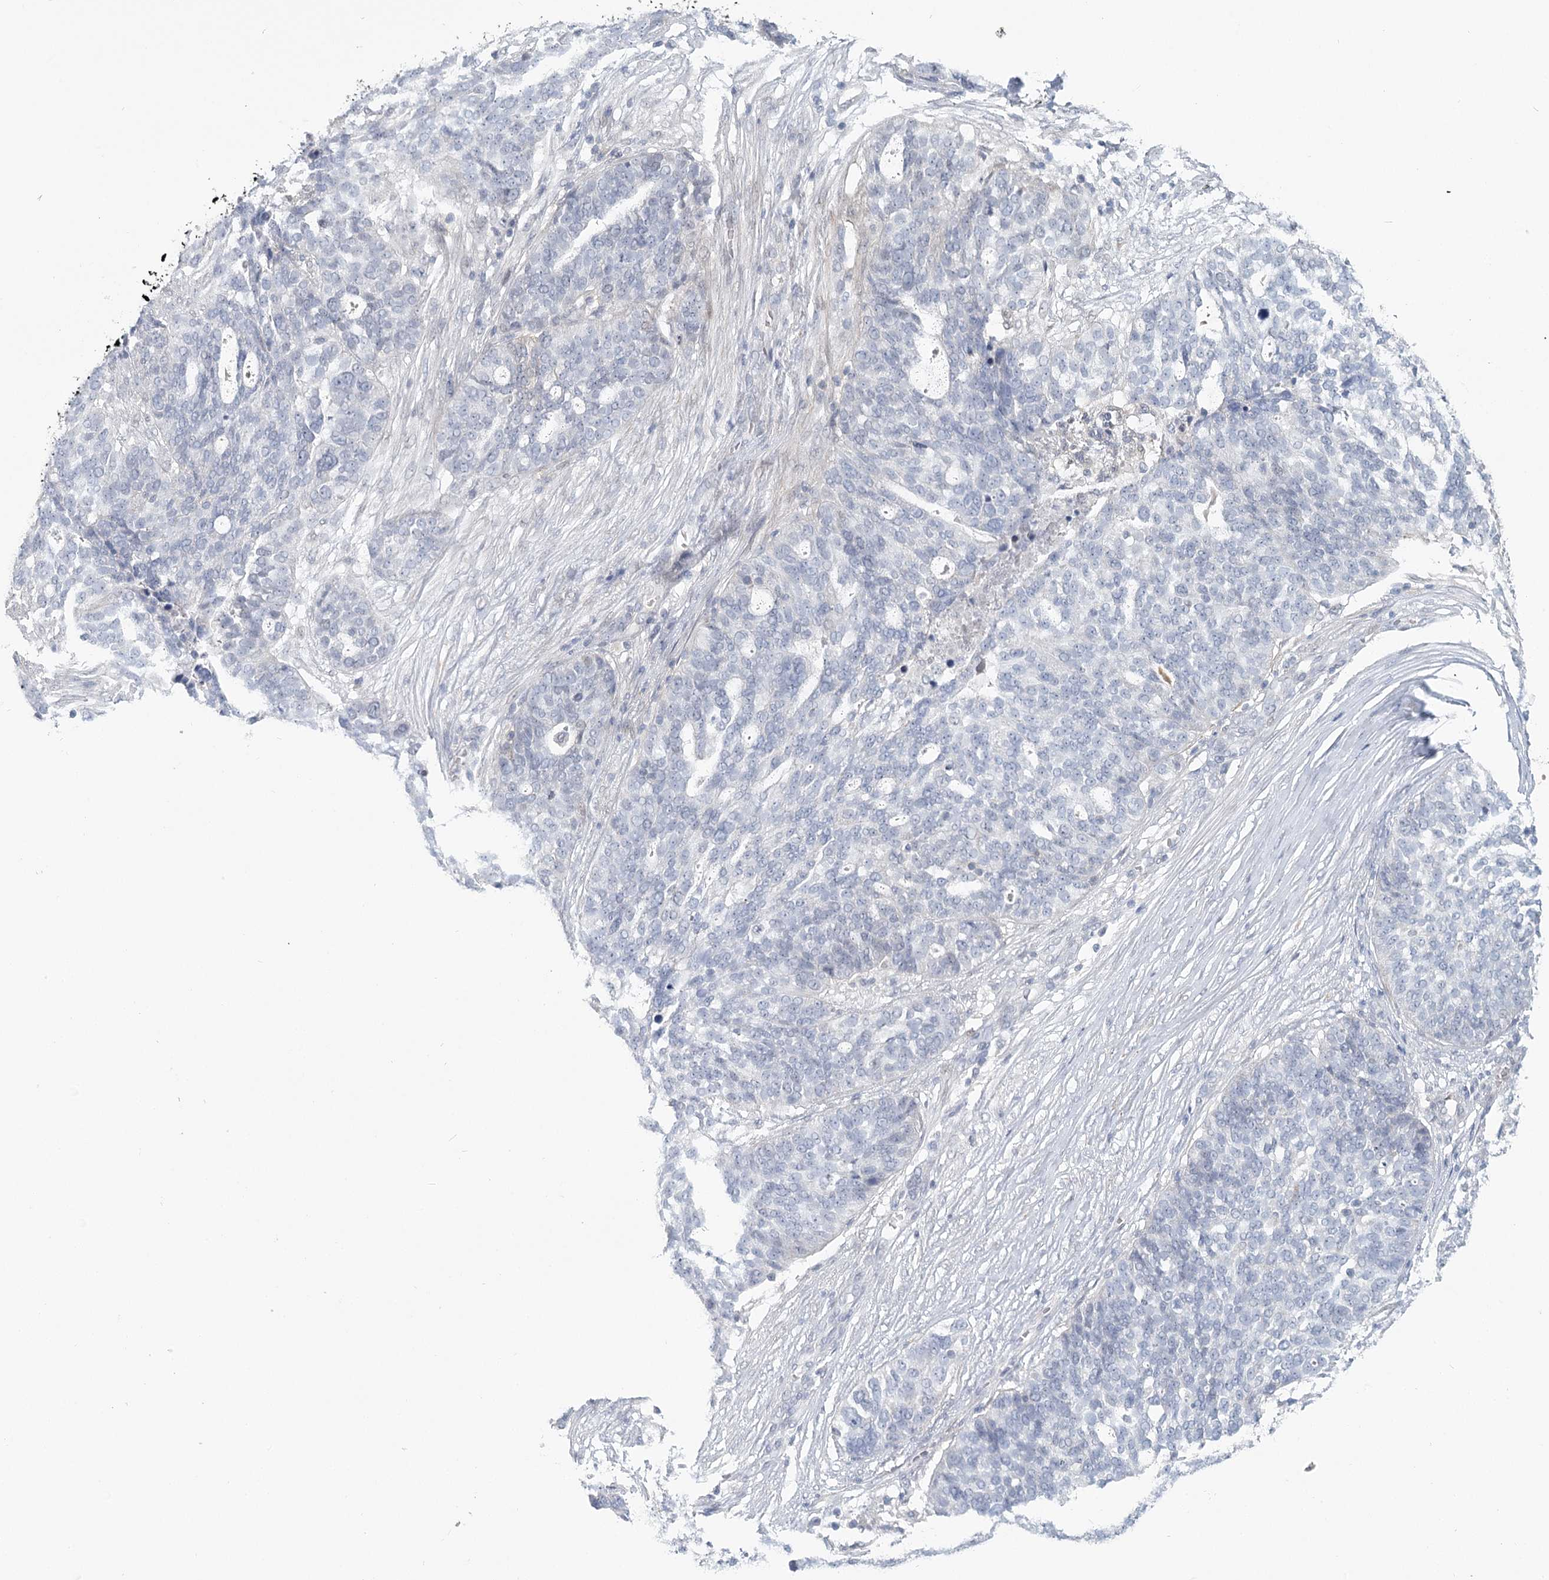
{"staining": {"intensity": "negative", "quantity": "none", "location": "none"}, "tissue": "ovarian cancer", "cell_type": "Tumor cells", "image_type": "cancer", "snomed": [{"axis": "morphology", "description": "Cystadenocarcinoma, serous, NOS"}, {"axis": "topography", "description": "Ovary"}], "caption": "Immunohistochemistry (IHC) image of human serous cystadenocarcinoma (ovarian) stained for a protein (brown), which shows no expression in tumor cells.", "gene": "USP11", "patient": {"sex": "female", "age": 59}}